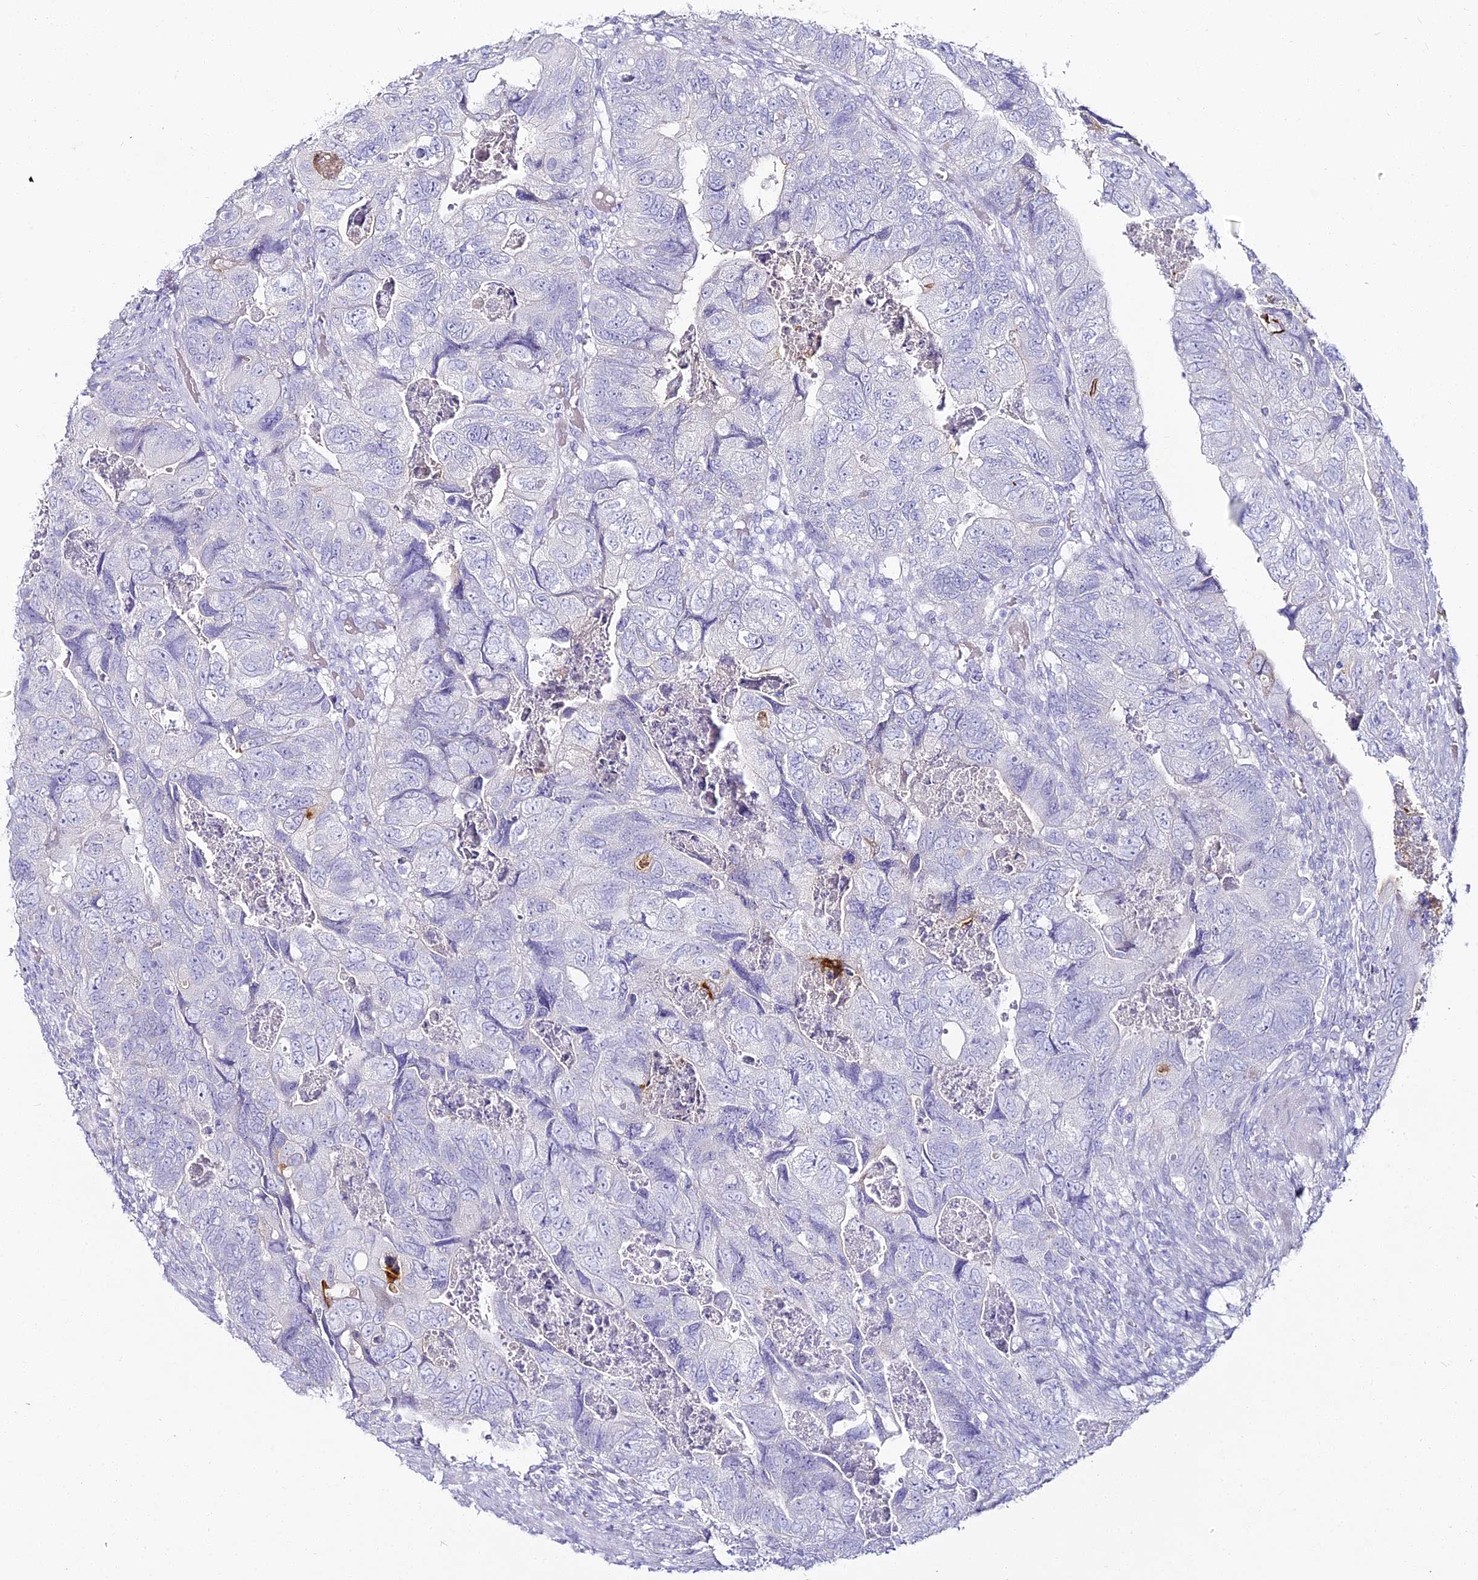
{"staining": {"intensity": "negative", "quantity": "none", "location": "none"}, "tissue": "colorectal cancer", "cell_type": "Tumor cells", "image_type": "cancer", "snomed": [{"axis": "morphology", "description": "Adenocarcinoma, NOS"}, {"axis": "topography", "description": "Rectum"}], "caption": "An IHC photomicrograph of colorectal cancer (adenocarcinoma) is shown. There is no staining in tumor cells of colorectal cancer (adenocarcinoma).", "gene": "ALPG", "patient": {"sex": "male", "age": 63}}